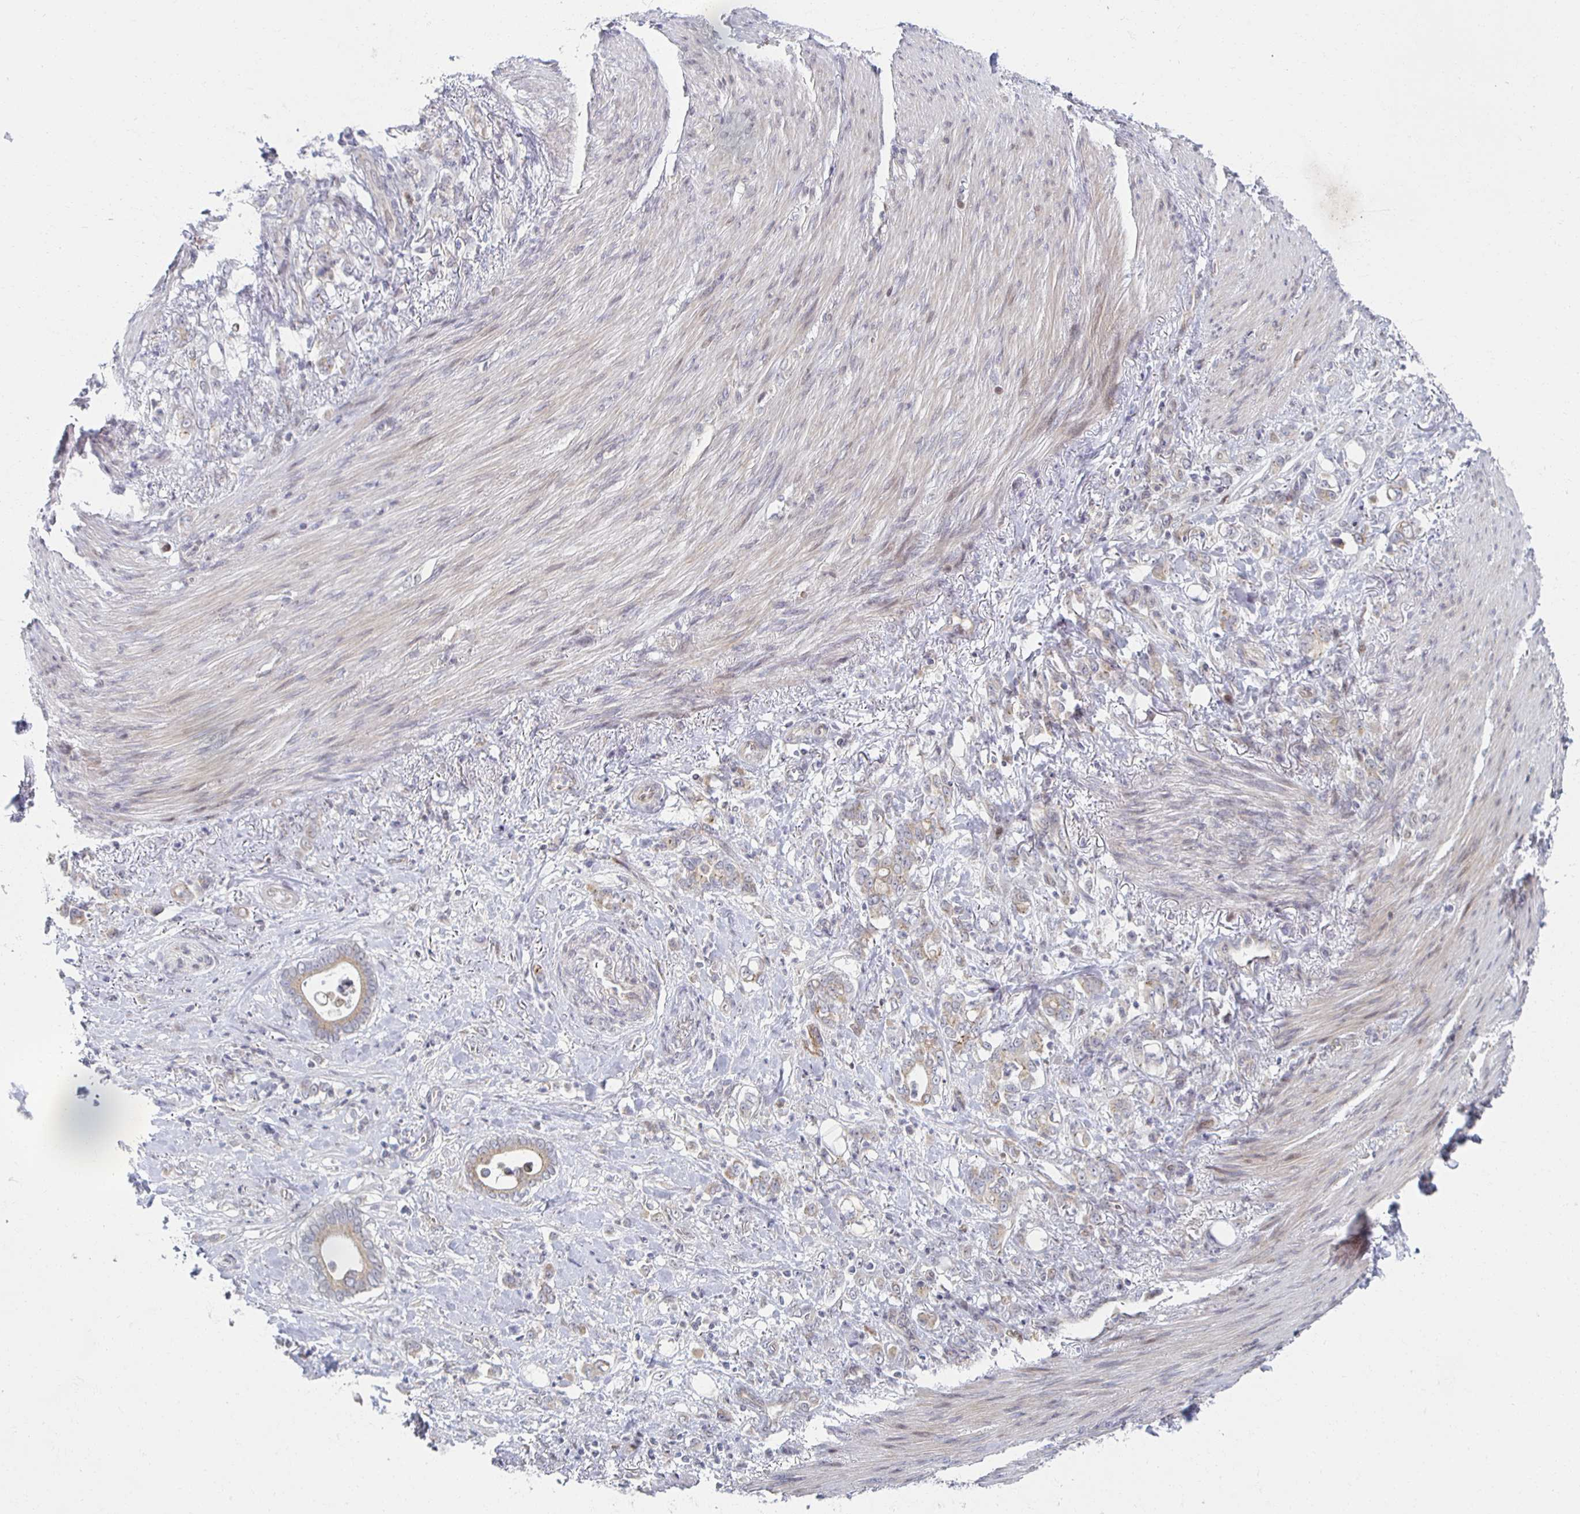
{"staining": {"intensity": "weak", "quantity": "25%-75%", "location": "cytoplasmic/membranous"}, "tissue": "stomach cancer", "cell_type": "Tumor cells", "image_type": "cancer", "snomed": [{"axis": "morphology", "description": "Adenocarcinoma, NOS"}, {"axis": "topography", "description": "Stomach"}], "caption": "Human stomach cancer stained with a brown dye reveals weak cytoplasmic/membranous positive expression in approximately 25%-75% of tumor cells.", "gene": "HCFC1R1", "patient": {"sex": "female", "age": 79}}